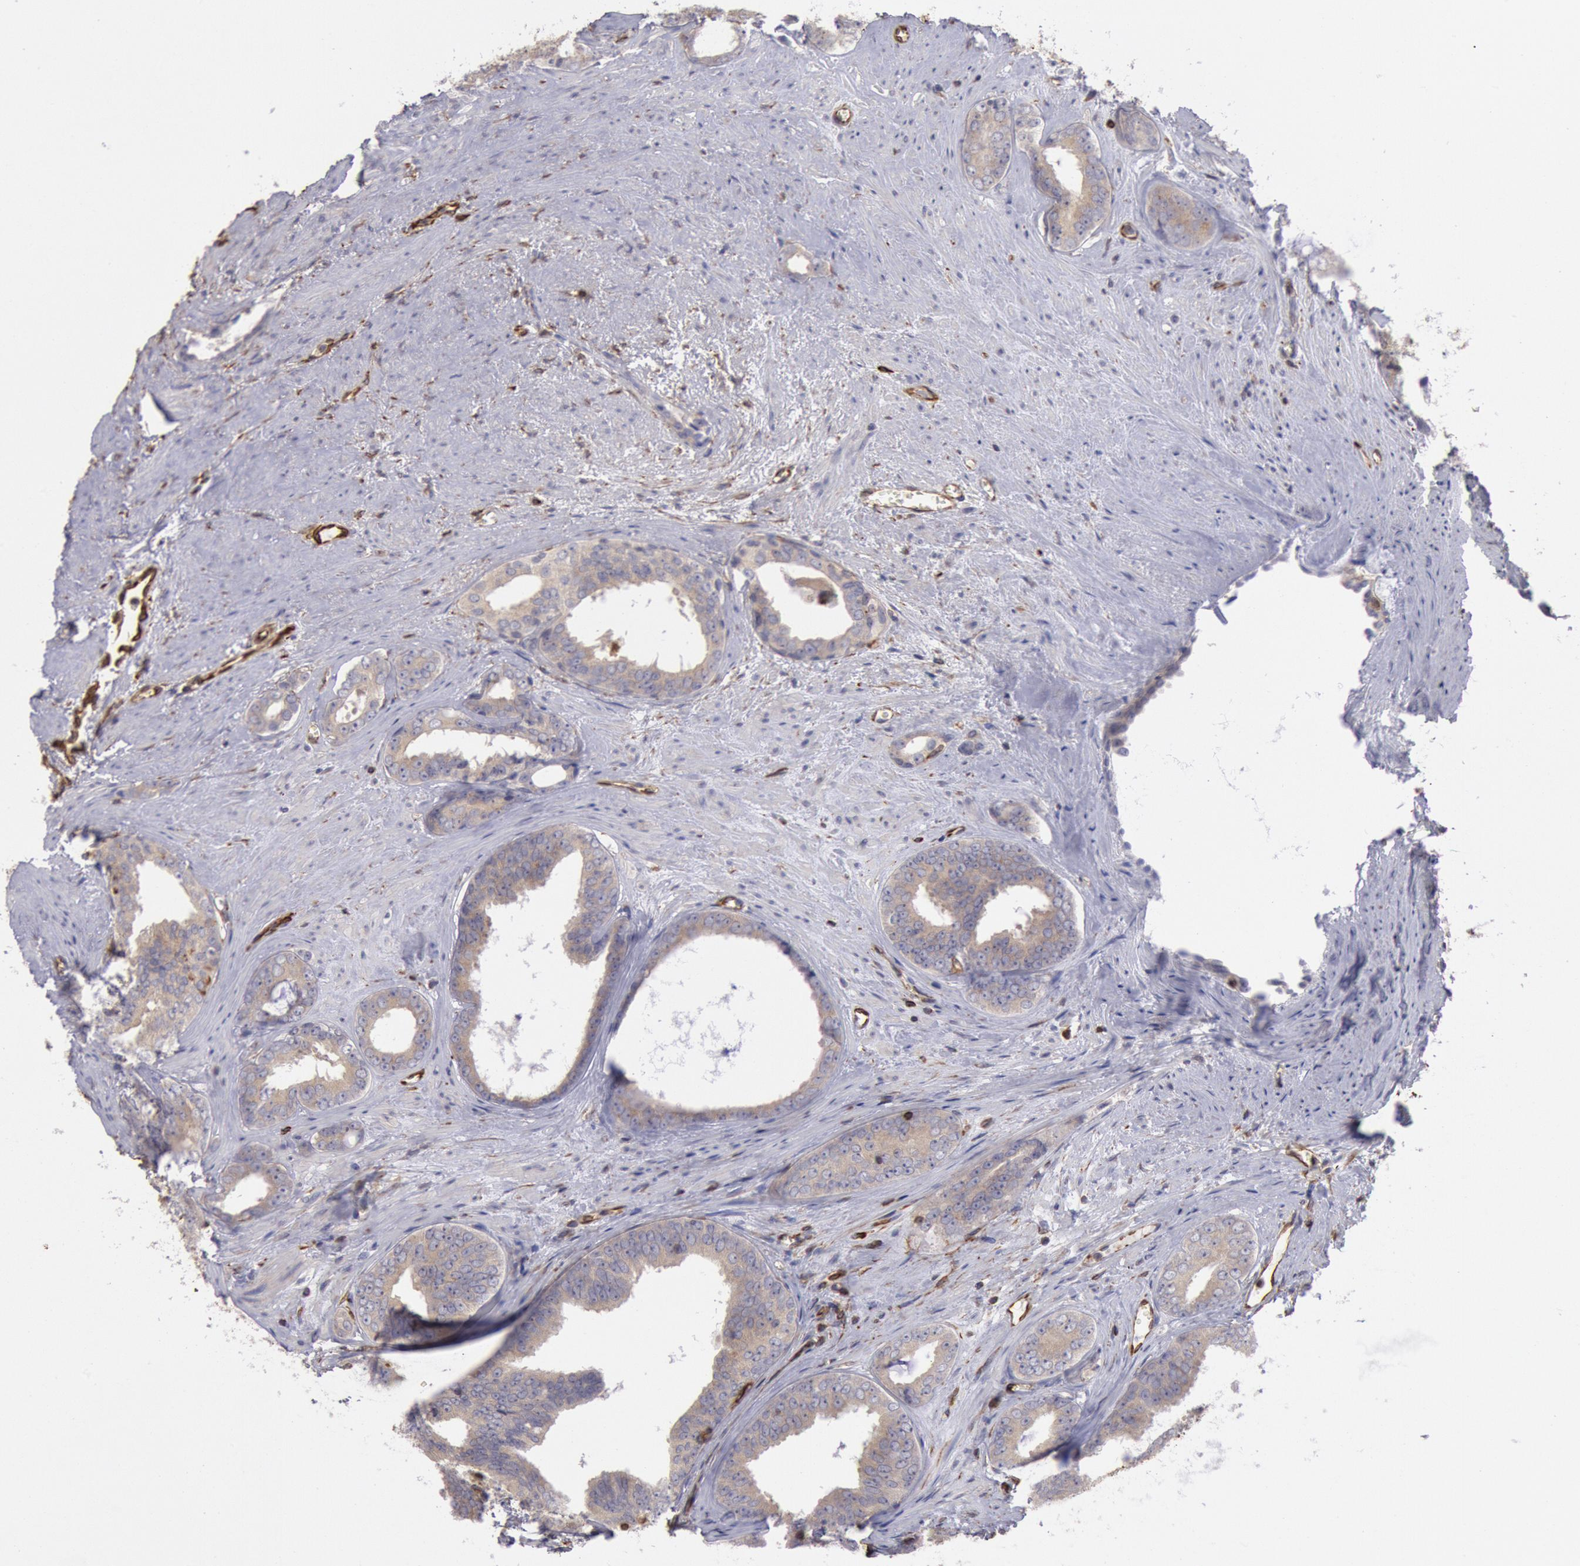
{"staining": {"intensity": "weak", "quantity": ">75%", "location": "cytoplasmic/membranous"}, "tissue": "prostate cancer", "cell_type": "Tumor cells", "image_type": "cancer", "snomed": [{"axis": "morphology", "description": "Adenocarcinoma, Medium grade"}, {"axis": "topography", "description": "Prostate"}], "caption": "IHC (DAB) staining of human prostate cancer shows weak cytoplasmic/membranous protein positivity in approximately >75% of tumor cells.", "gene": "RNF139", "patient": {"sex": "male", "age": 79}}